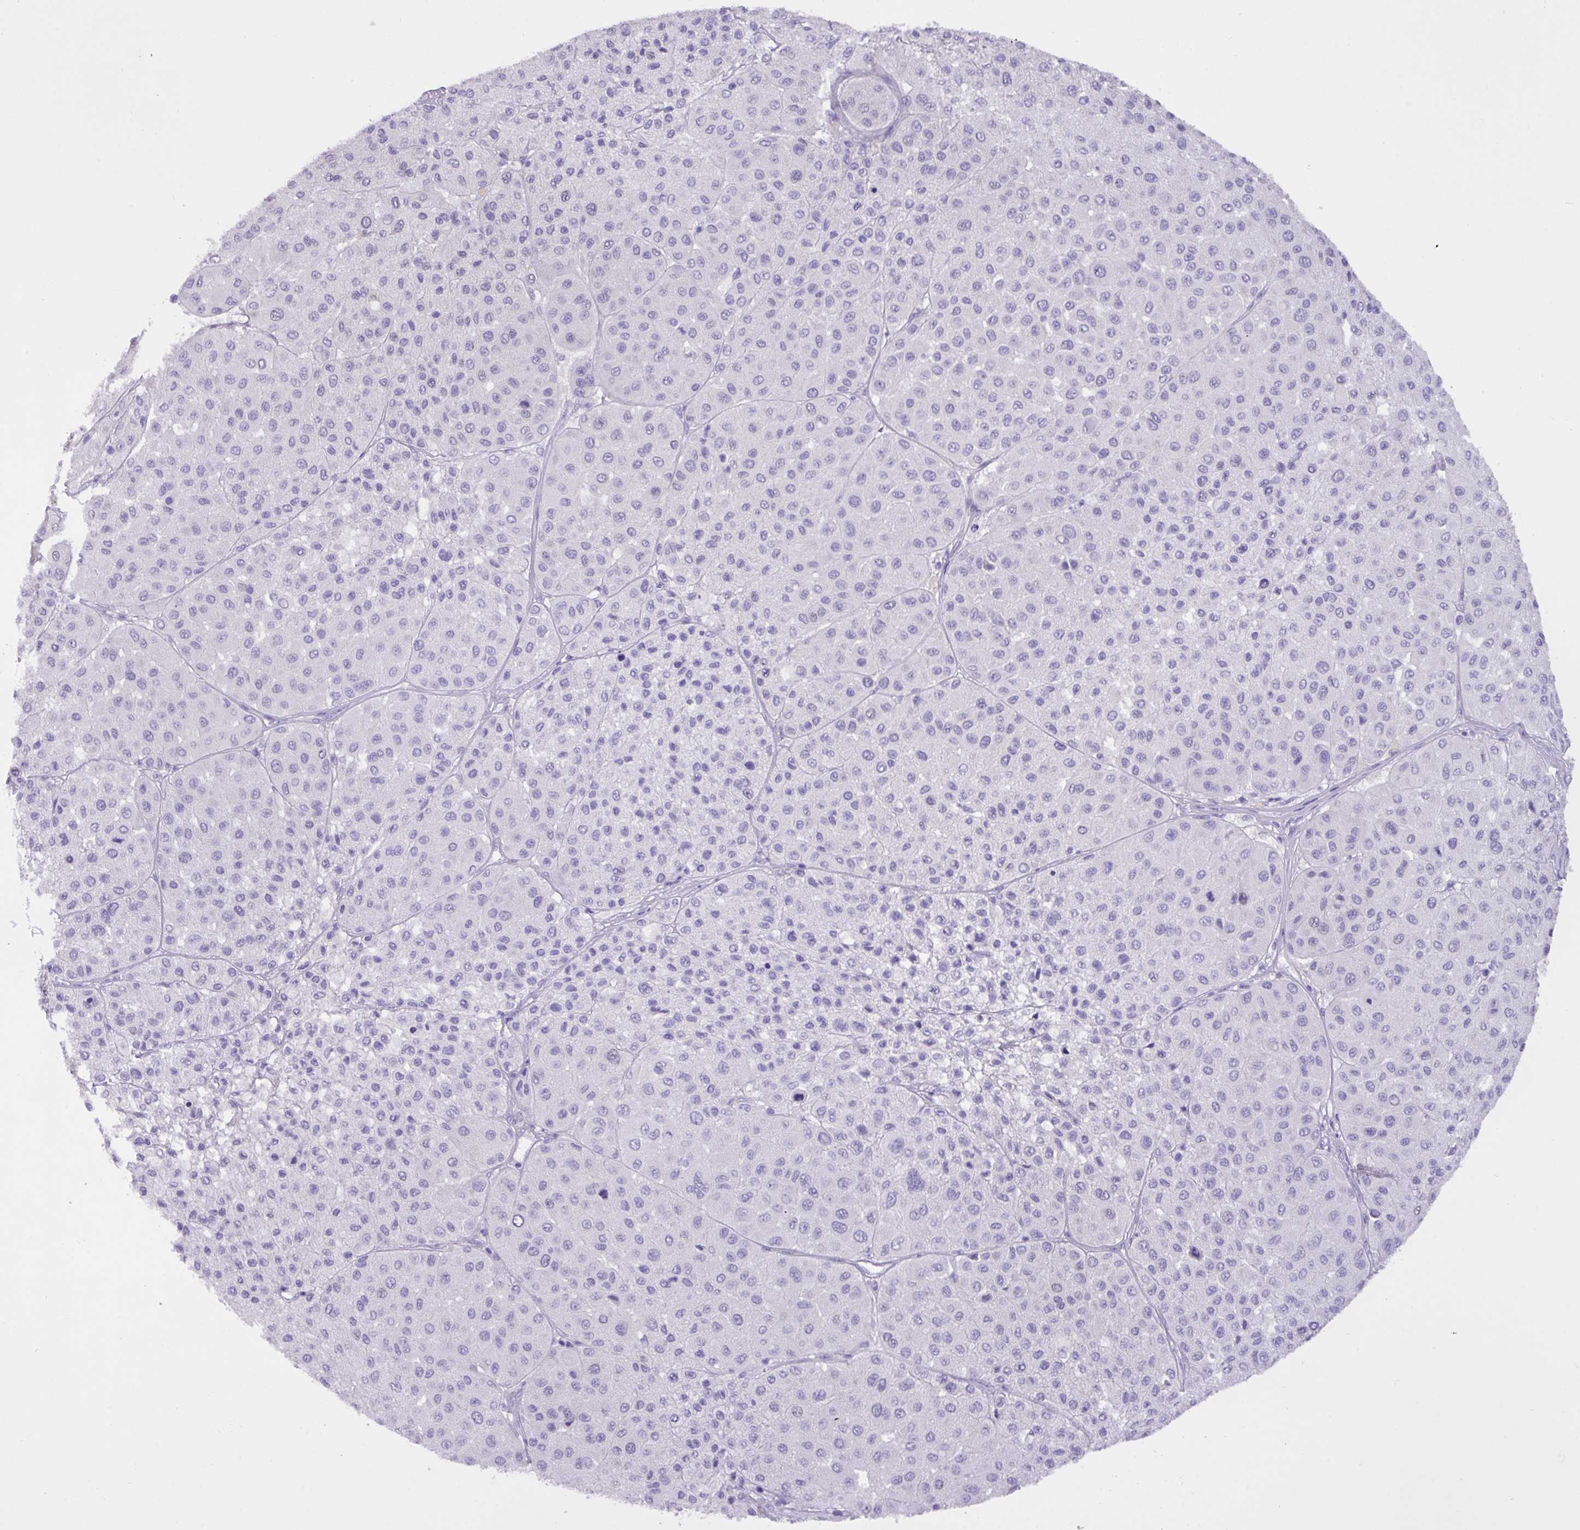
{"staining": {"intensity": "negative", "quantity": "none", "location": "none"}, "tissue": "melanoma", "cell_type": "Tumor cells", "image_type": "cancer", "snomed": [{"axis": "morphology", "description": "Malignant melanoma, Metastatic site"}, {"axis": "topography", "description": "Smooth muscle"}], "caption": "Tumor cells are negative for protein expression in human melanoma. (DAB immunohistochemistry, high magnification).", "gene": "EPCAM", "patient": {"sex": "male", "age": 41}}